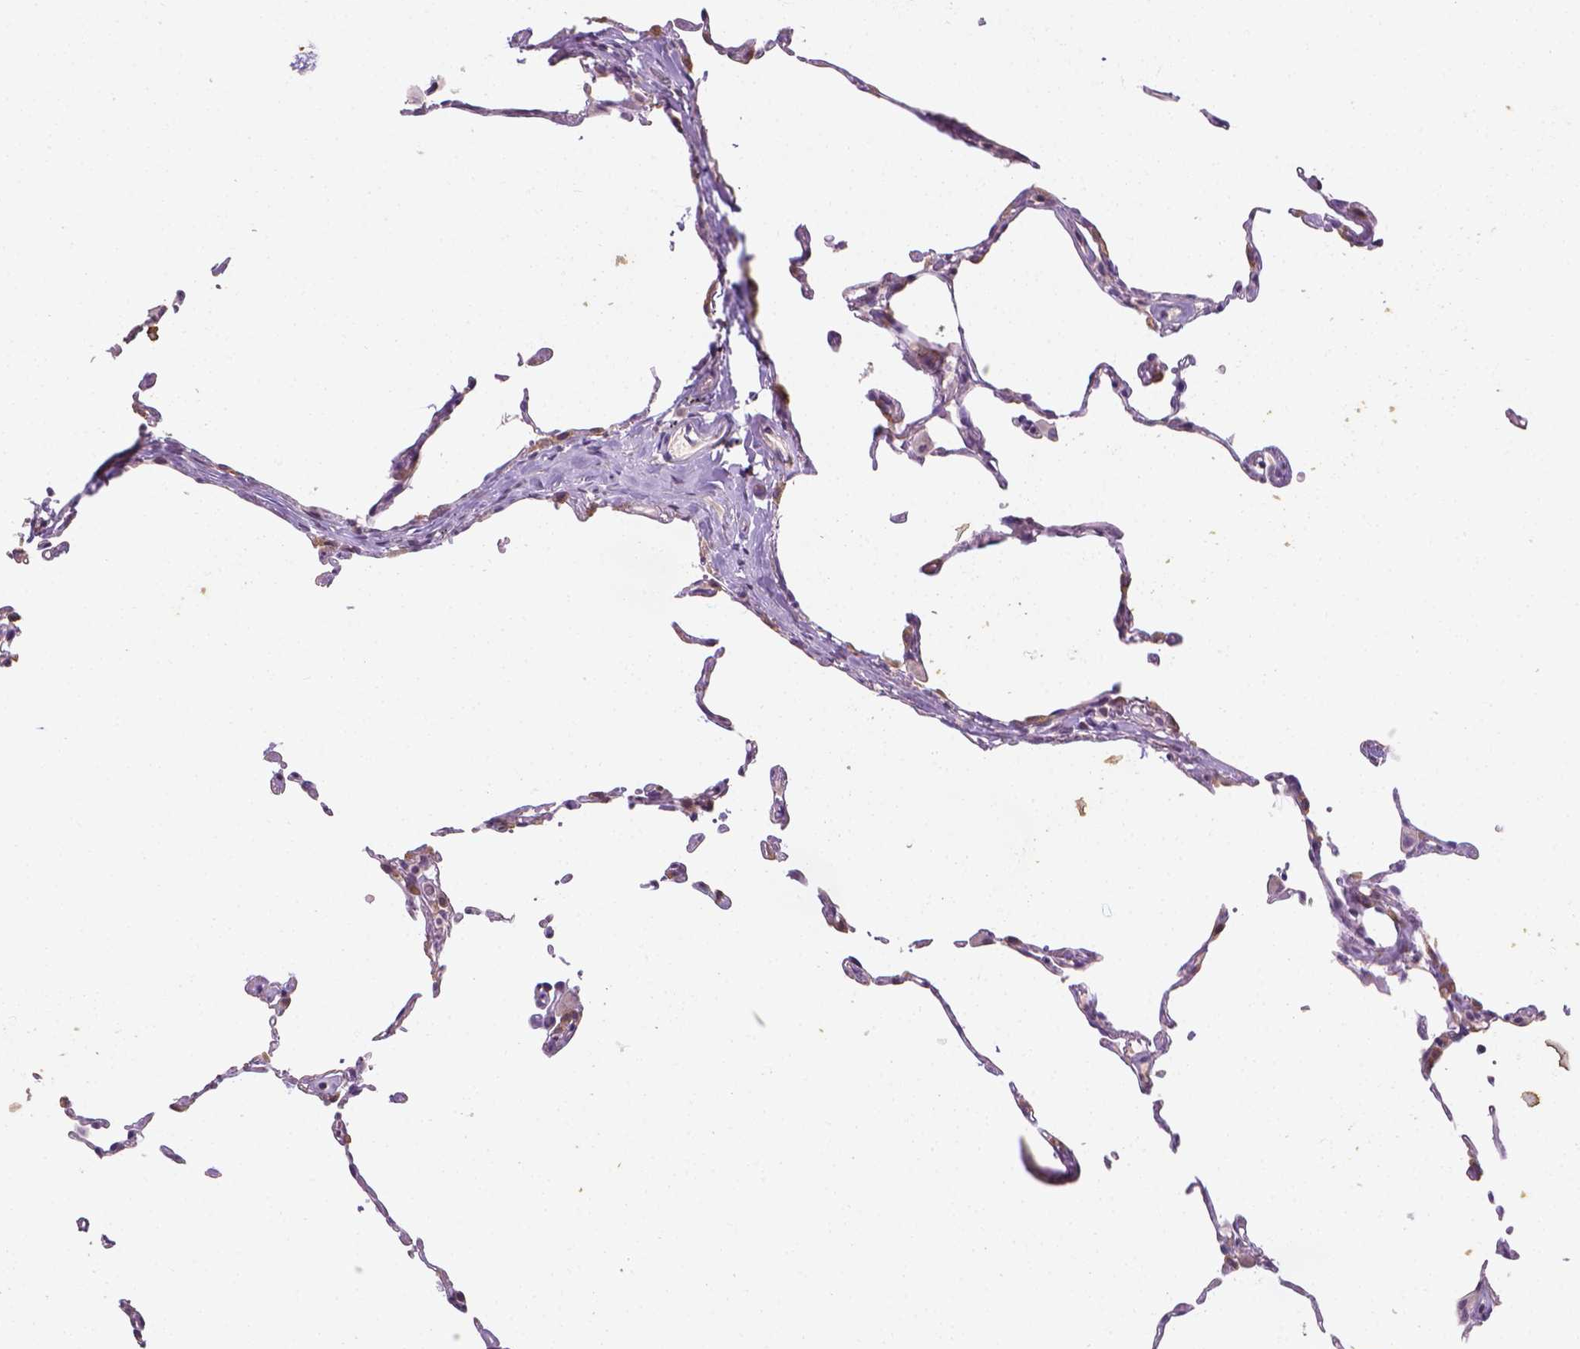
{"staining": {"intensity": "negative", "quantity": "none", "location": "none"}, "tissue": "lung", "cell_type": "Alveolar cells", "image_type": "normal", "snomed": [{"axis": "morphology", "description": "Normal tissue, NOS"}, {"axis": "topography", "description": "Lung"}], "caption": "A photomicrograph of human lung is negative for staining in alveolar cells. (DAB immunohistochemistry (IHC), high magnification).", "gene": "FASN", "patient": {"sex": "female", "age": 57}}